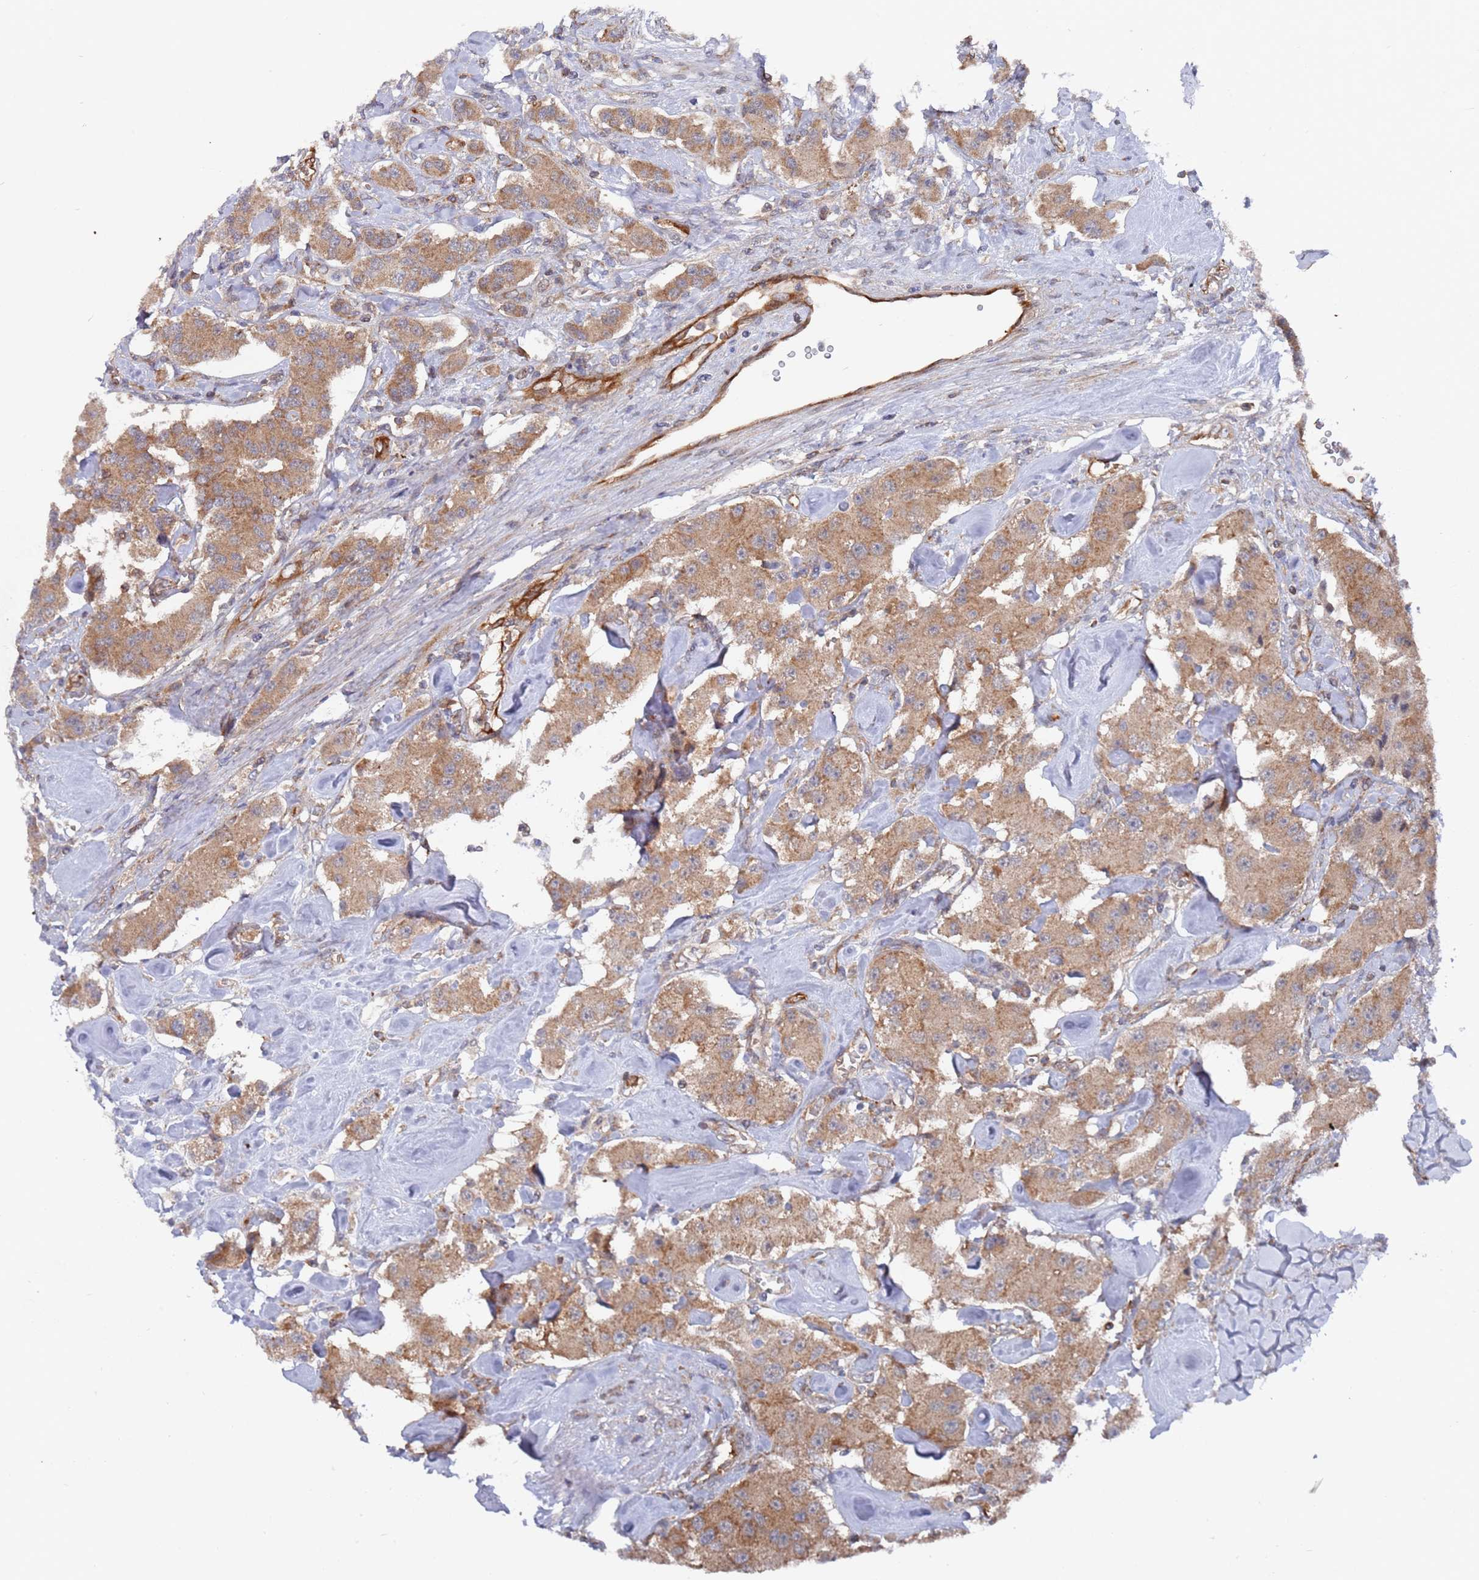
{"staining": {"intensity": "moderate", "quantity": ">75%", "location": "cytoplasmic/membranous"}, "tissue": "carcinoid", "cell_type": "Tumor cells", "image_type": "cancer", "snomed": [{"axis": "morphology", "description": "Carcinoid, malignant, NOS"}, {"axis": "topography", "description": "Pancreas"}], "caption": "Moderate cytoplasmic/membranous staining is identified in about >75% of tumor cells in carcinoid. (DAB = brown stain, brightfield microscopy at high magnification).", "gene": "DDX60", "patient": {"sex": "male", "age": 41}}